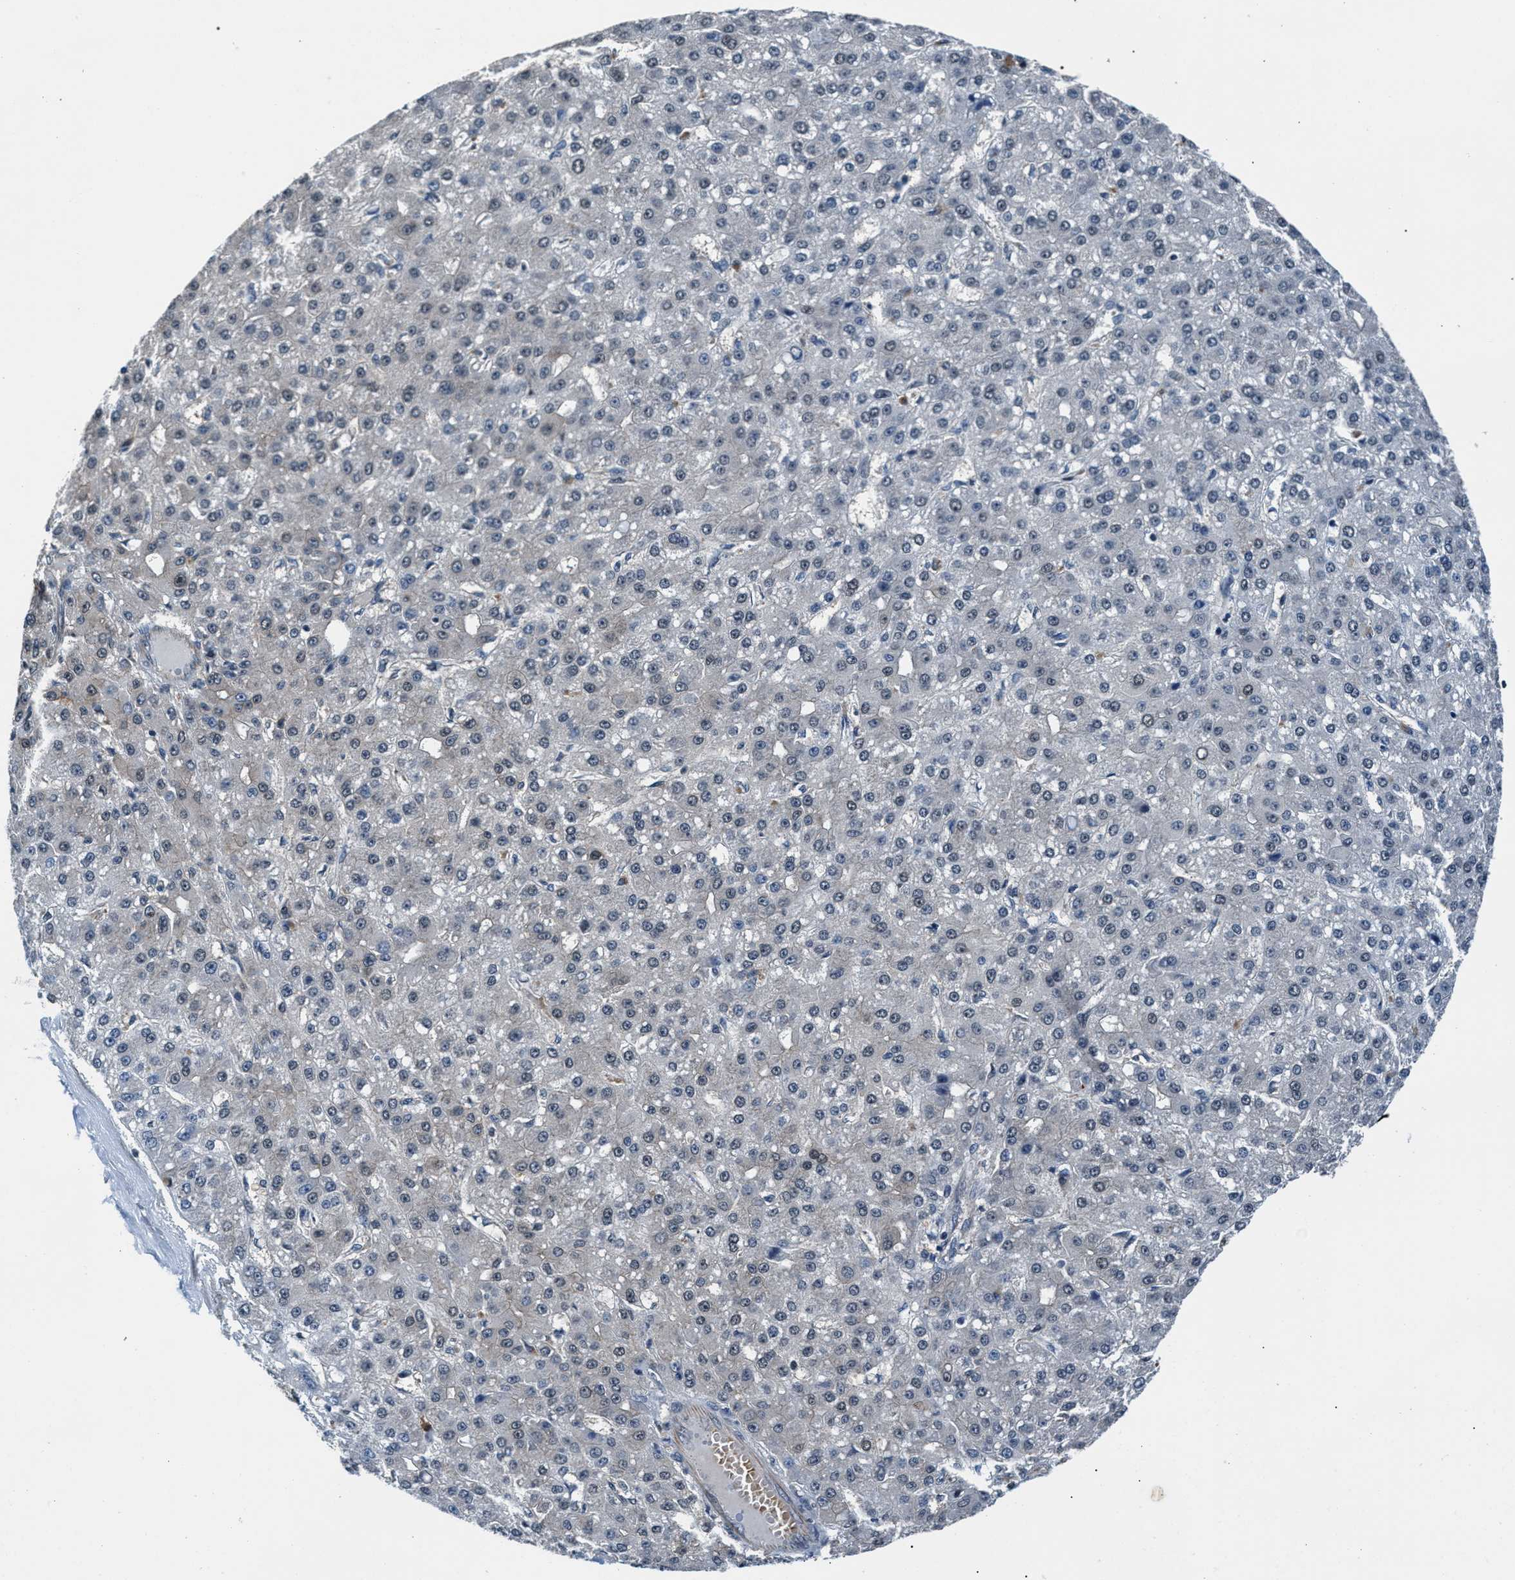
{"staining": {"intensity": "negative", "quantity": "none", "location": "none"}, "tissue": "liver cancer", "cell_type": "Tumor cells", "image_type": "cancer", "snomed": [{"axis": "morphology", "description": "Carcinoma, Hepatocellular, NOS"}, {"axis": "topography", "description": "Liver"}], "caption": "An image of liver hepatocellular carcinoma stained for a protein displays no brown staining in tumor cells.", "gene": "RBM33", "patient": {"sex": "male", "age": 67}}